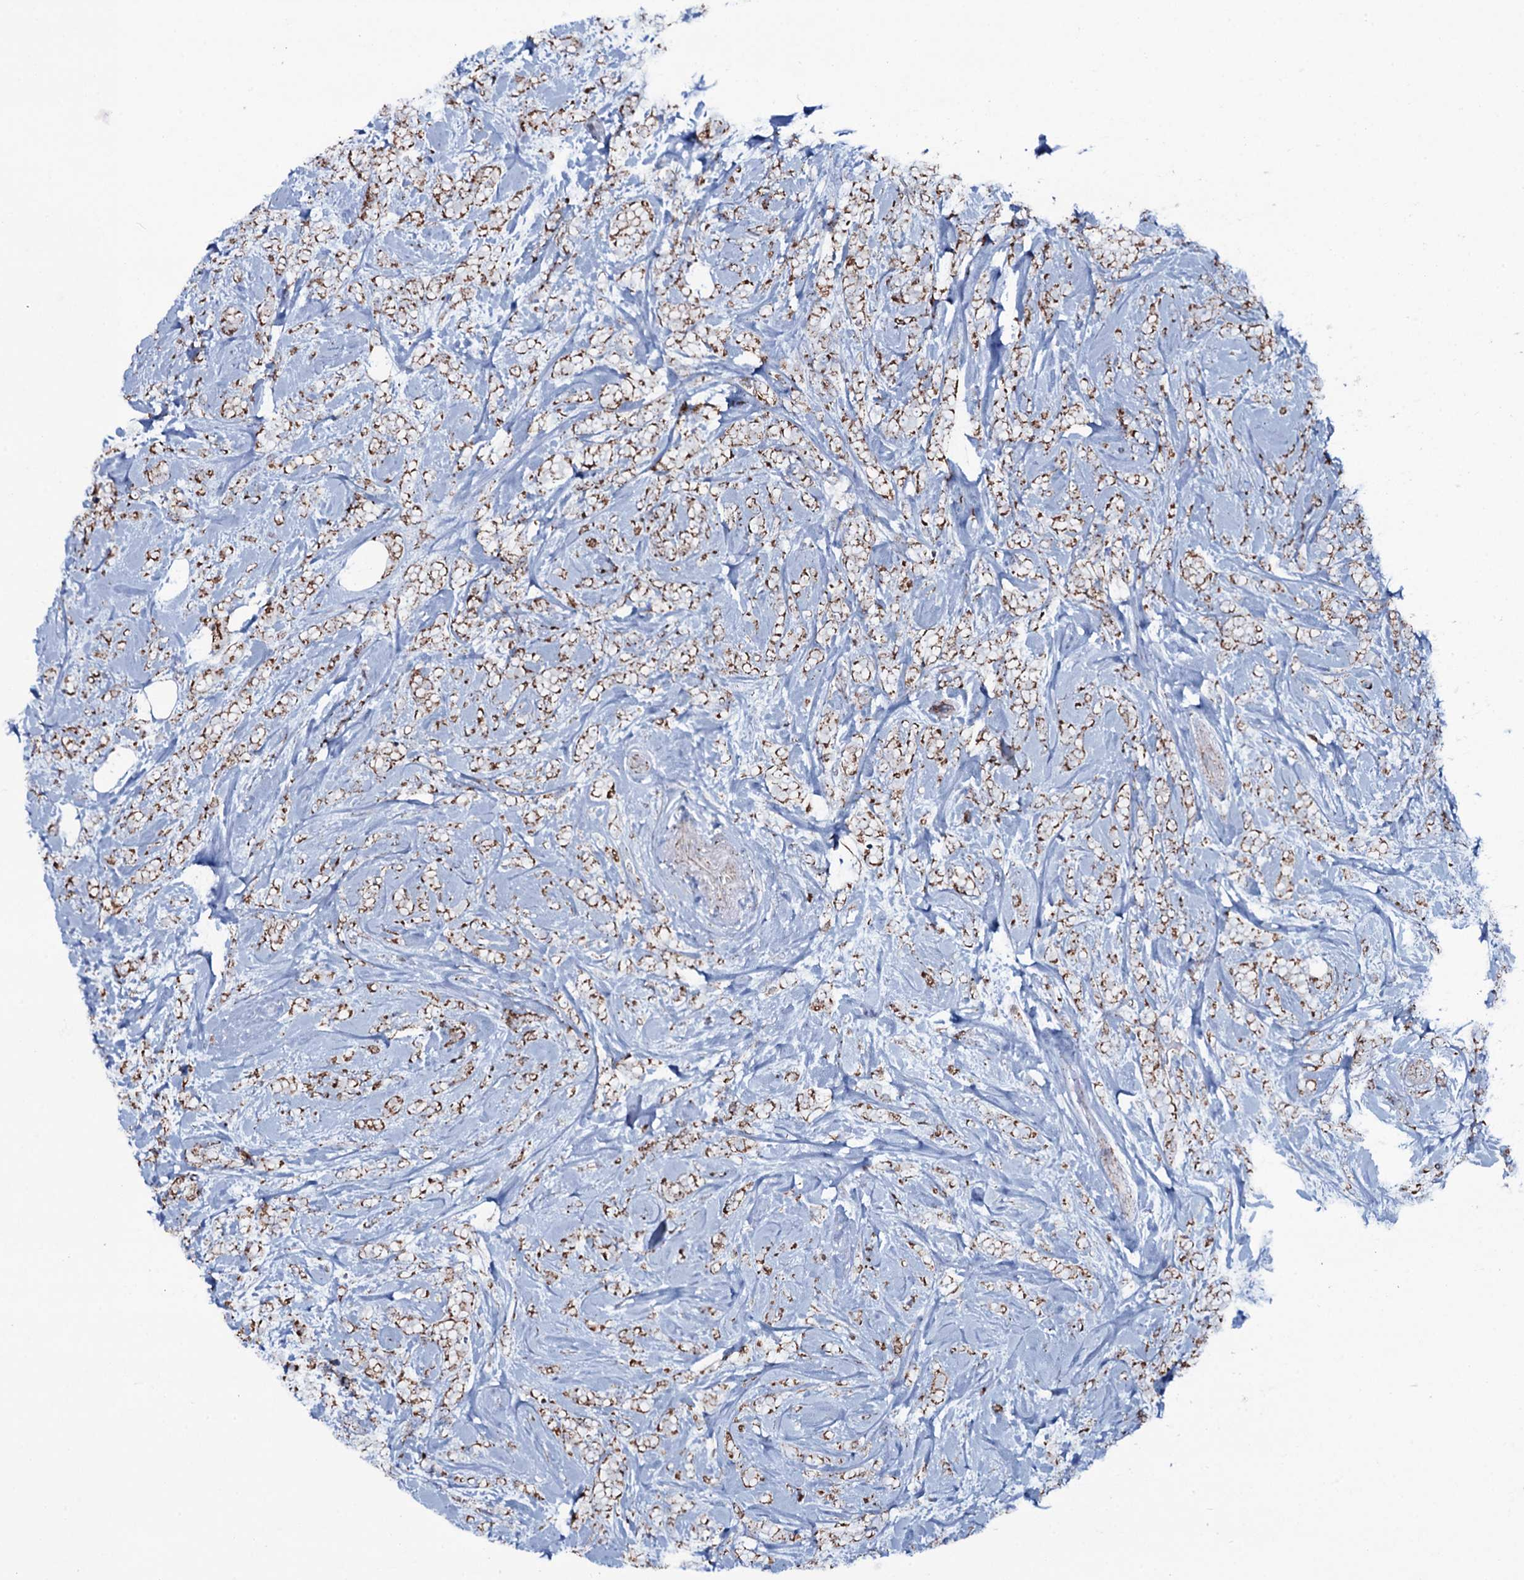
{"staining": {"intensity": "moderate", "quantity": ">75%", "location": "cytoplasmic/membranous"}, "tissue": "breast cancer", "cell_type": "Tumor cells", "image_type": "cancer", "snomed": [{"axis": "morphology", "description": "Lobular carcinoma"}, {"axis": "topography", "description": "Breast"}], "caption": "A histopathology image of breast lobular carcinoma stained for a protein exhibits moderate cytoplasmic/membranous brown staining in tumor cells.", "gene": "MRPS35", "patient": {"sex": "female", "age": 58}}